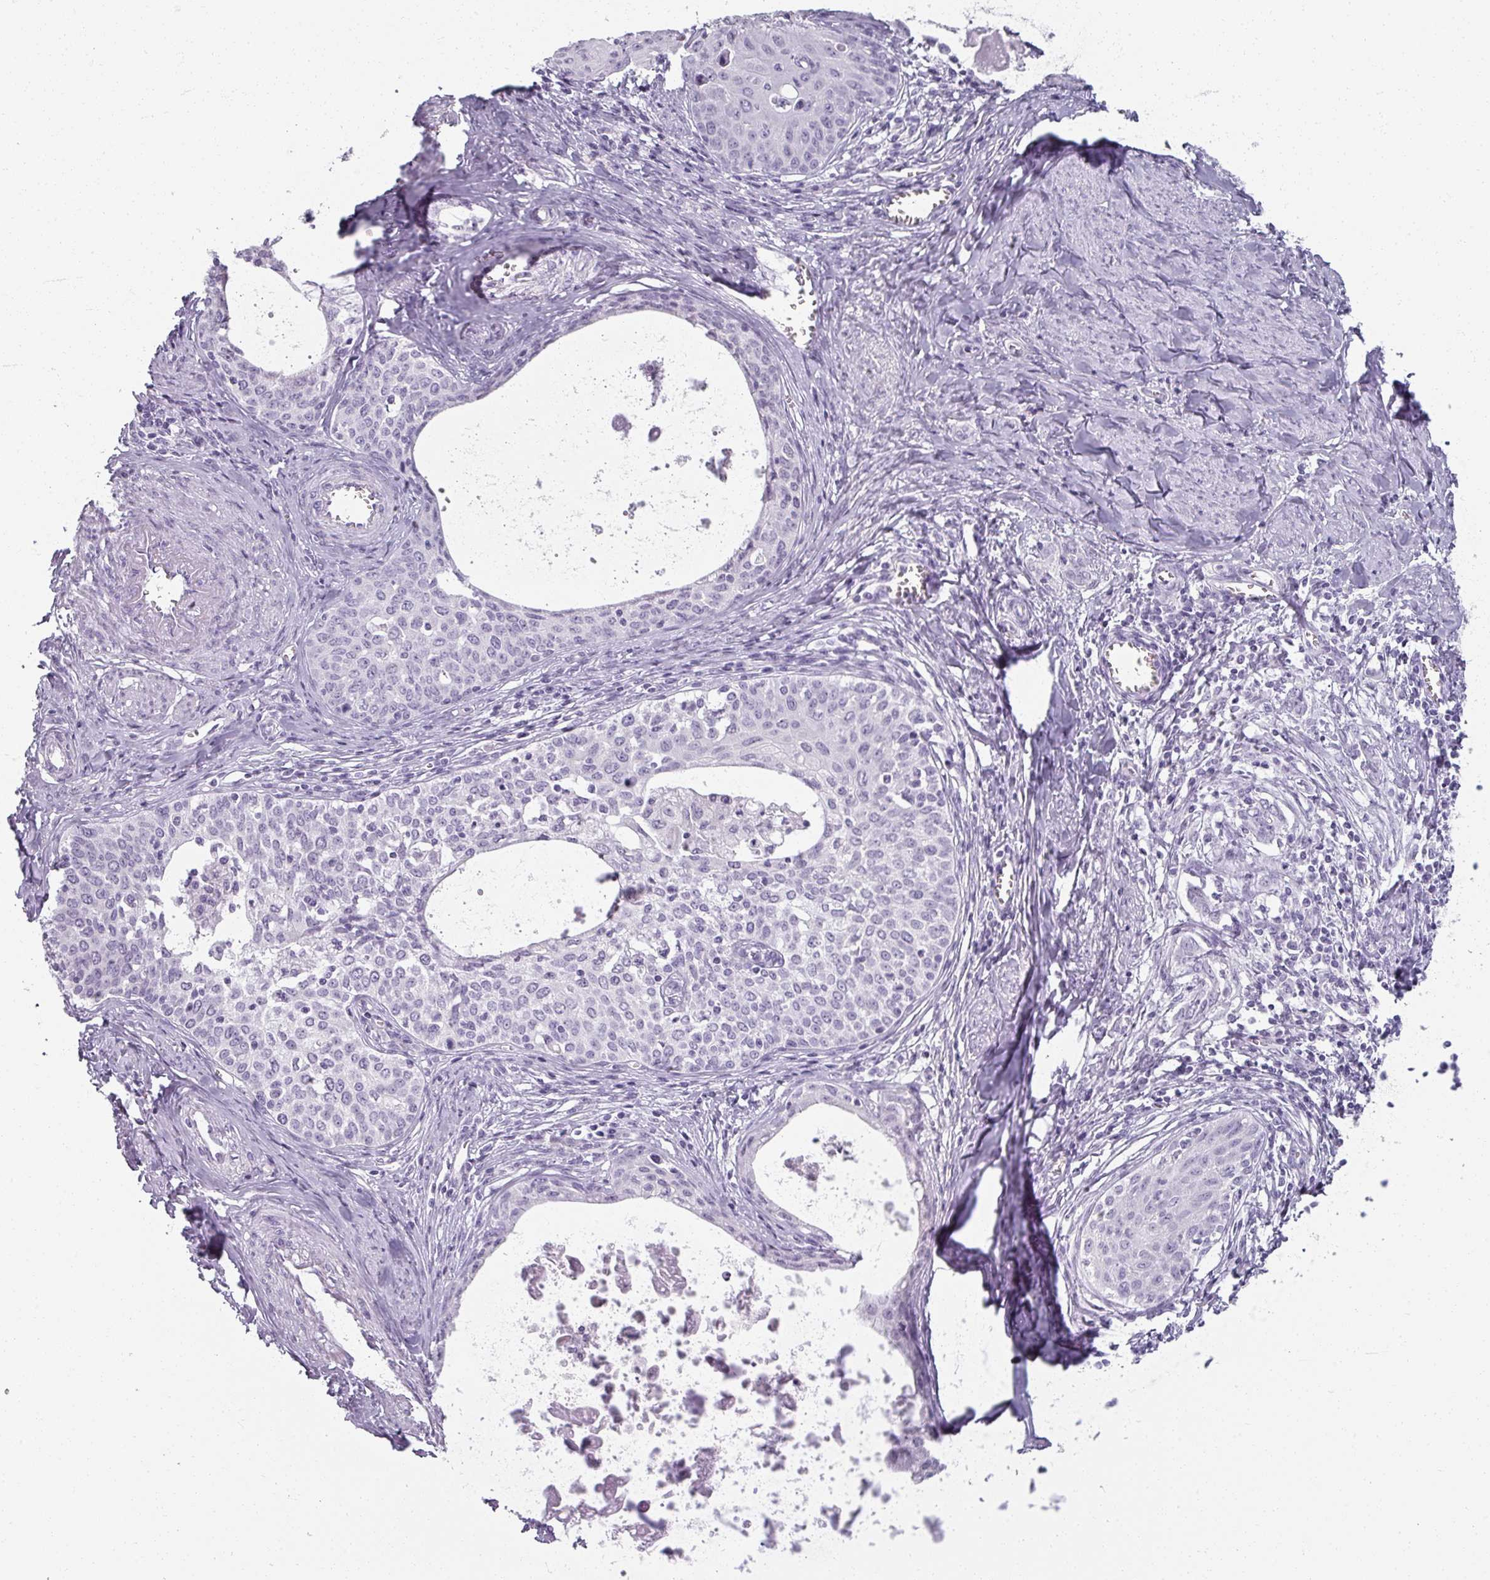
{"staining": {"intensity": "negative", "quantity": "none", "location": "none"}, "tissue": "cervical cancer", "cell_type": "Tumor cells", "image_type": "cancer", "snomed": [{"axis": "morphology", "description": "Squamous cell carcinoma, NOS"}, {"axis": "morphology", "description": "Adenocarcinoma, NOS"}, {"axis": "topography", "description": "Cervix"}], "caption": "Immunohistochemistry image of neoplastic tissue: human cervical cancer (adenocarcinoma) stained with DAB (3,3'-diaminobenzidine) exhibits no significant protein staining in tumor cells.", "gene": "REG3G", "patient": {"sex": "female", "age": 52}}